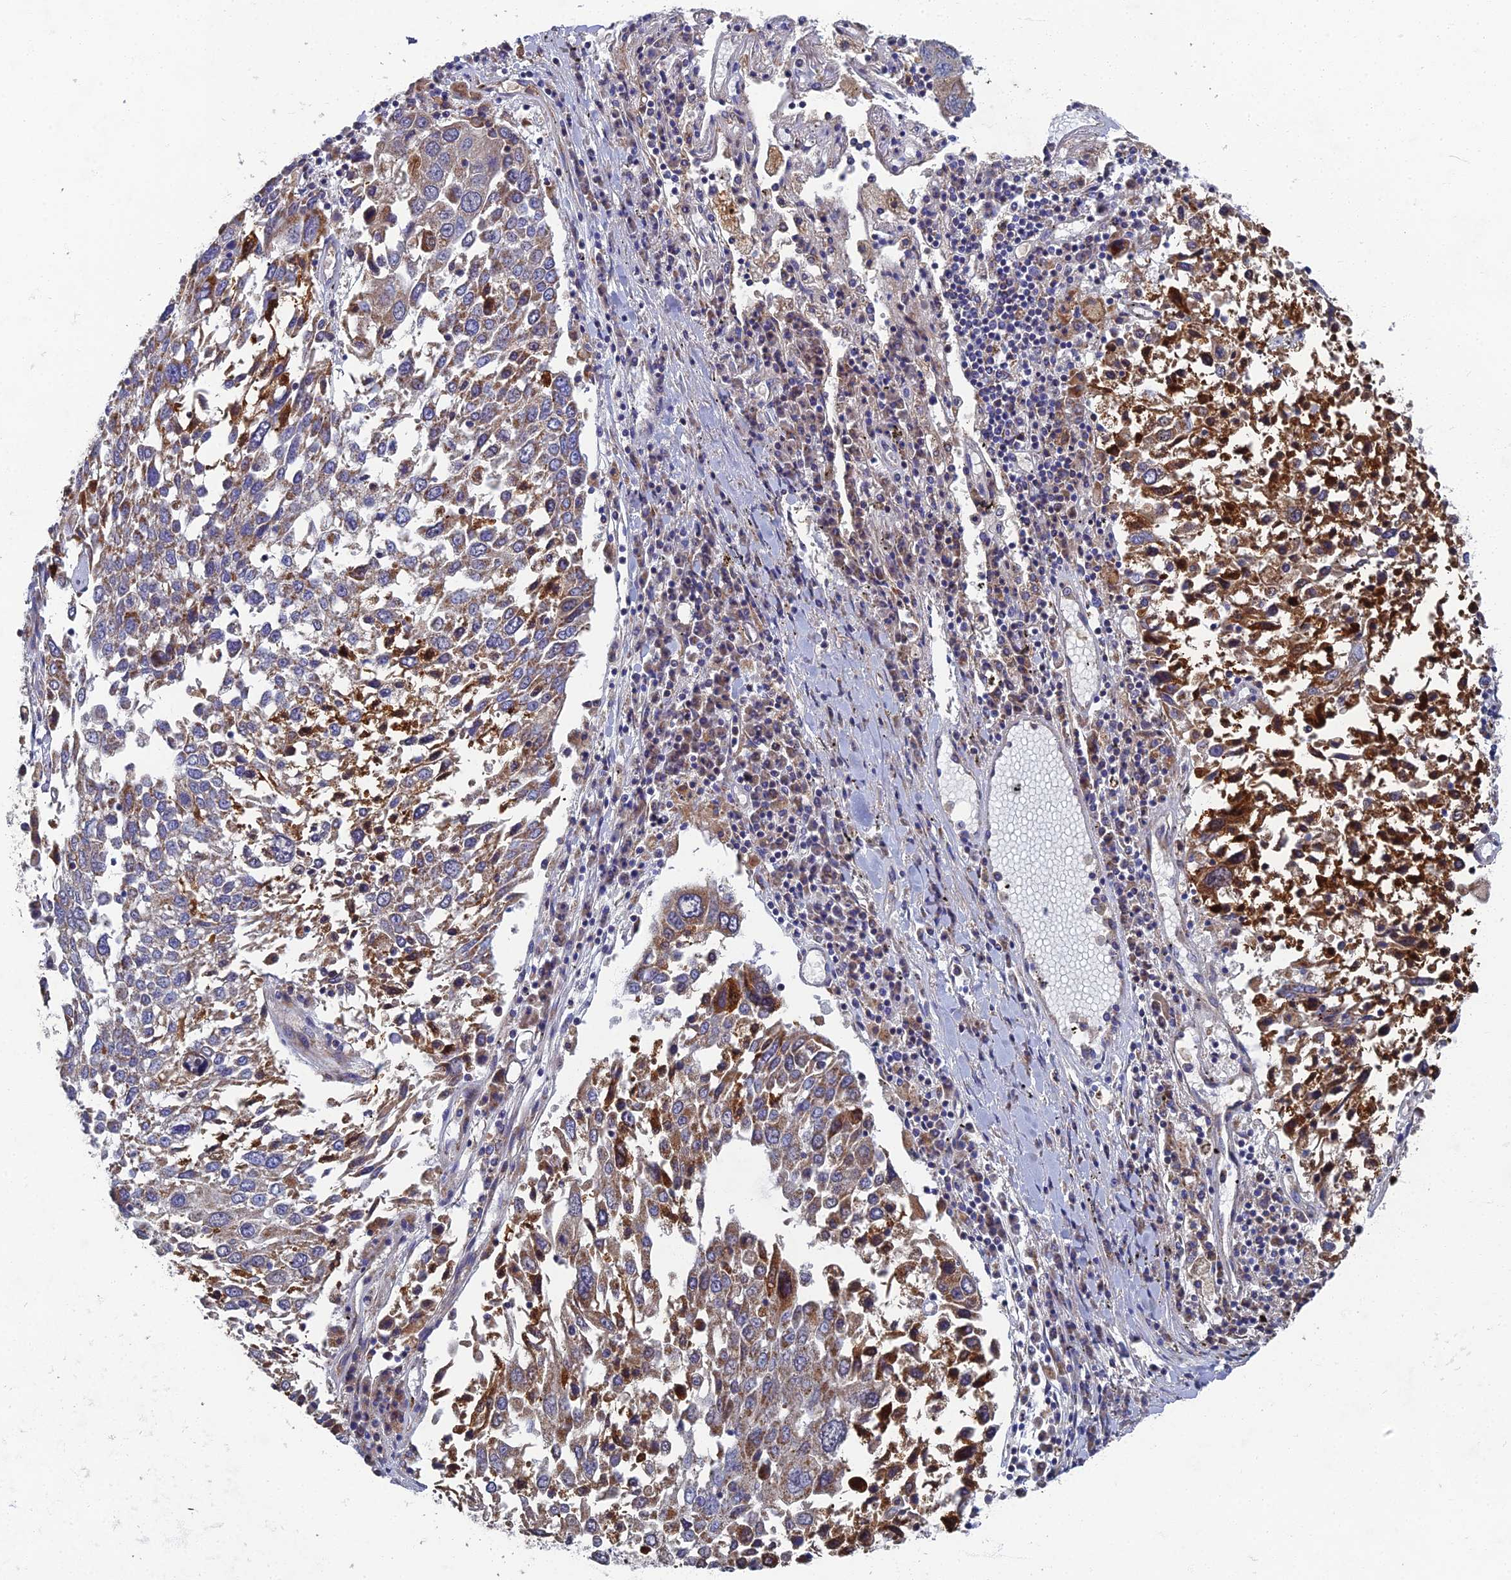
{"staining": {"intensity": "moderate", "quantity": "<25%", "location": "cytoplasmic/membranous"}, "tissue": "lung cancer", "cell_type": "Tumor cells", "image_type": "cancer", "snomed": [{"axis": "morphology", "description": "Squamous cell carcinoma, NOS"}, {"axis": "topography", "description": "Lung"}], "caption": "IHC photomicrograph of neoplastic tissue: lung squamous cell carcinoma stained using immunohistochemistry demonstrates low levels of moderate protein expression localized specifically in the cytoplasmic/membranous of tumor cells, appearing as a cytoplasmic/membranous brown color.", "gene": "RNASEK", "patient": {"sex": "male", "age": 65}}